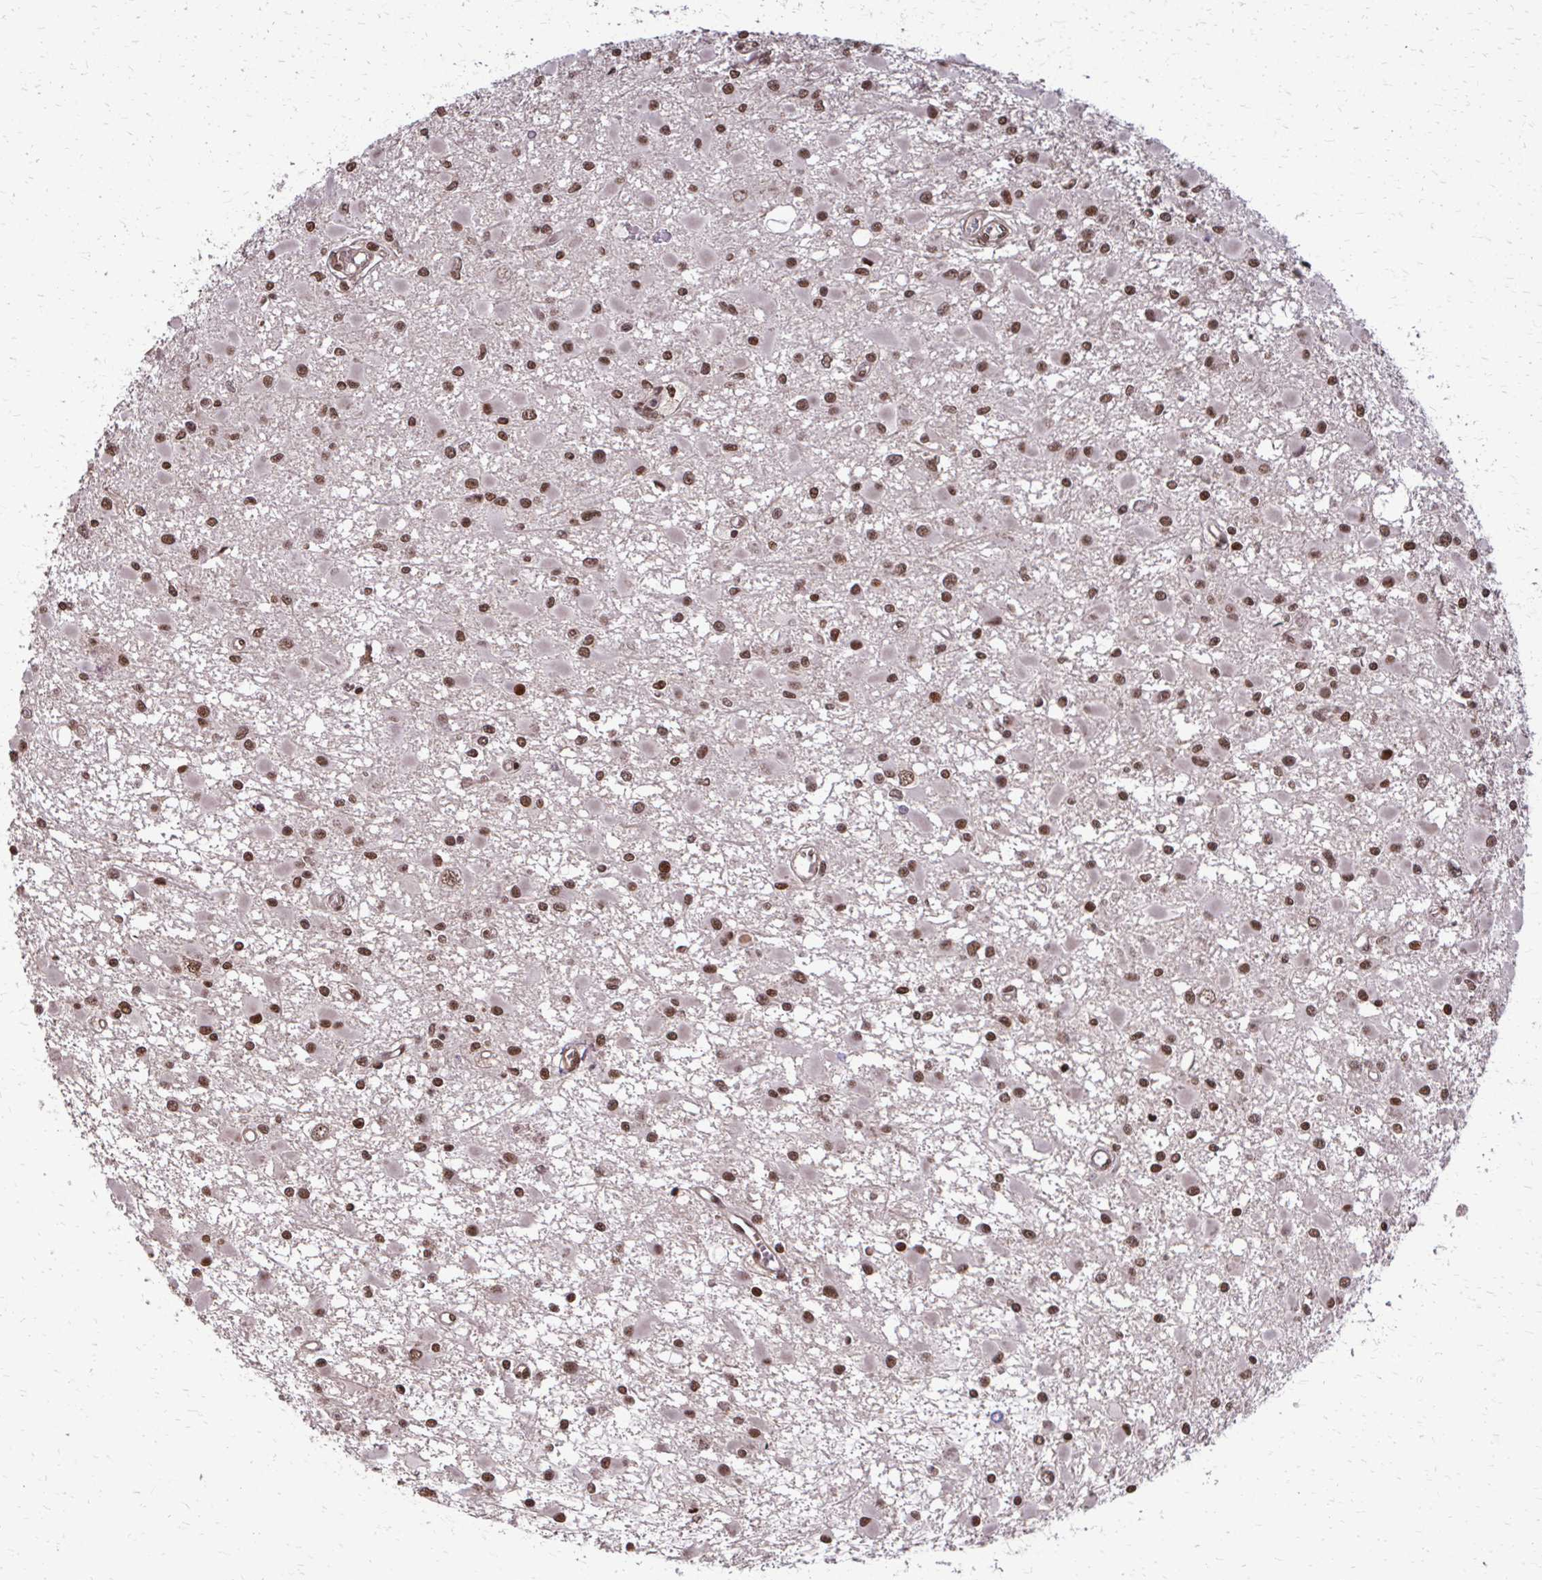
{"staining": {"intensity": "strong", "quantity": ">75%", "location": "nuclear"}, "tissue": "glioma", "cell_type": "Tumor cells", "image_type": "cancer", "snomed": [{"axis": "morphology", "description": "Glioma, malignant, High grade"}, {"axis": "topography", "description": "Brain"}], "caption": "The histopathology image shows staining of glioma, revealing strong nuclear protein staining (brown color) within tumor cells. Nuclei are stained in blue.", "gene": "SS18", "patient": {"sex": "male", "age": 54}}